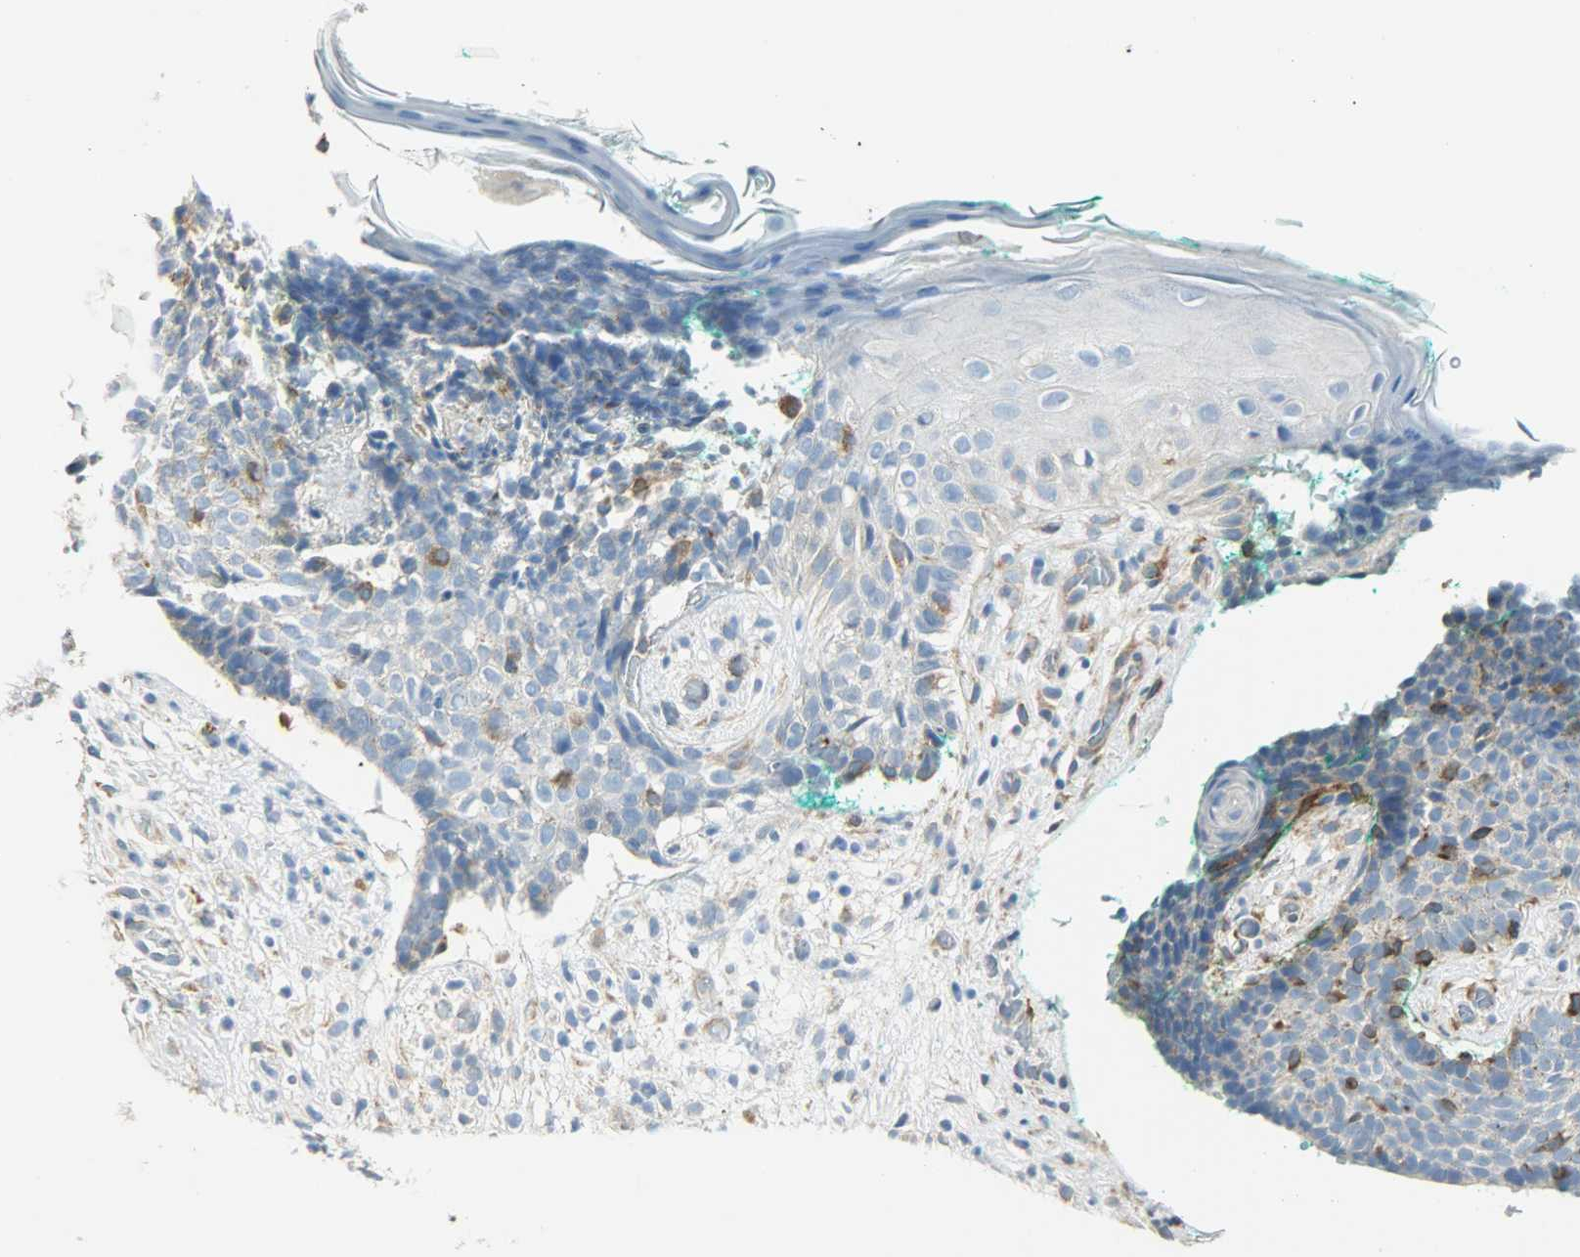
{"staining": {"intensity": "weak", "quantity": "25%-75%", "location": "cytoplasmic/membranous"}, "tissue": "skin cancer", "cell_type": "Tumor cells", "image_type": "cancer", "snomed": [{"axis": "morphology", "description": "Basal cell carcinoma"}, {"axis": "topography", "description": "Skin"}], "caption": "Immunohistochemistry photomicrograph of skin cancer (basal cell carcinoma) stained for a protein (brown), which exhibits low levels of weak cytoplasmic/membranous expression in approximately 25%-75% of tumor cells.", "gene": "PKD2", "patient": {"sex": "female", "age": 58}}